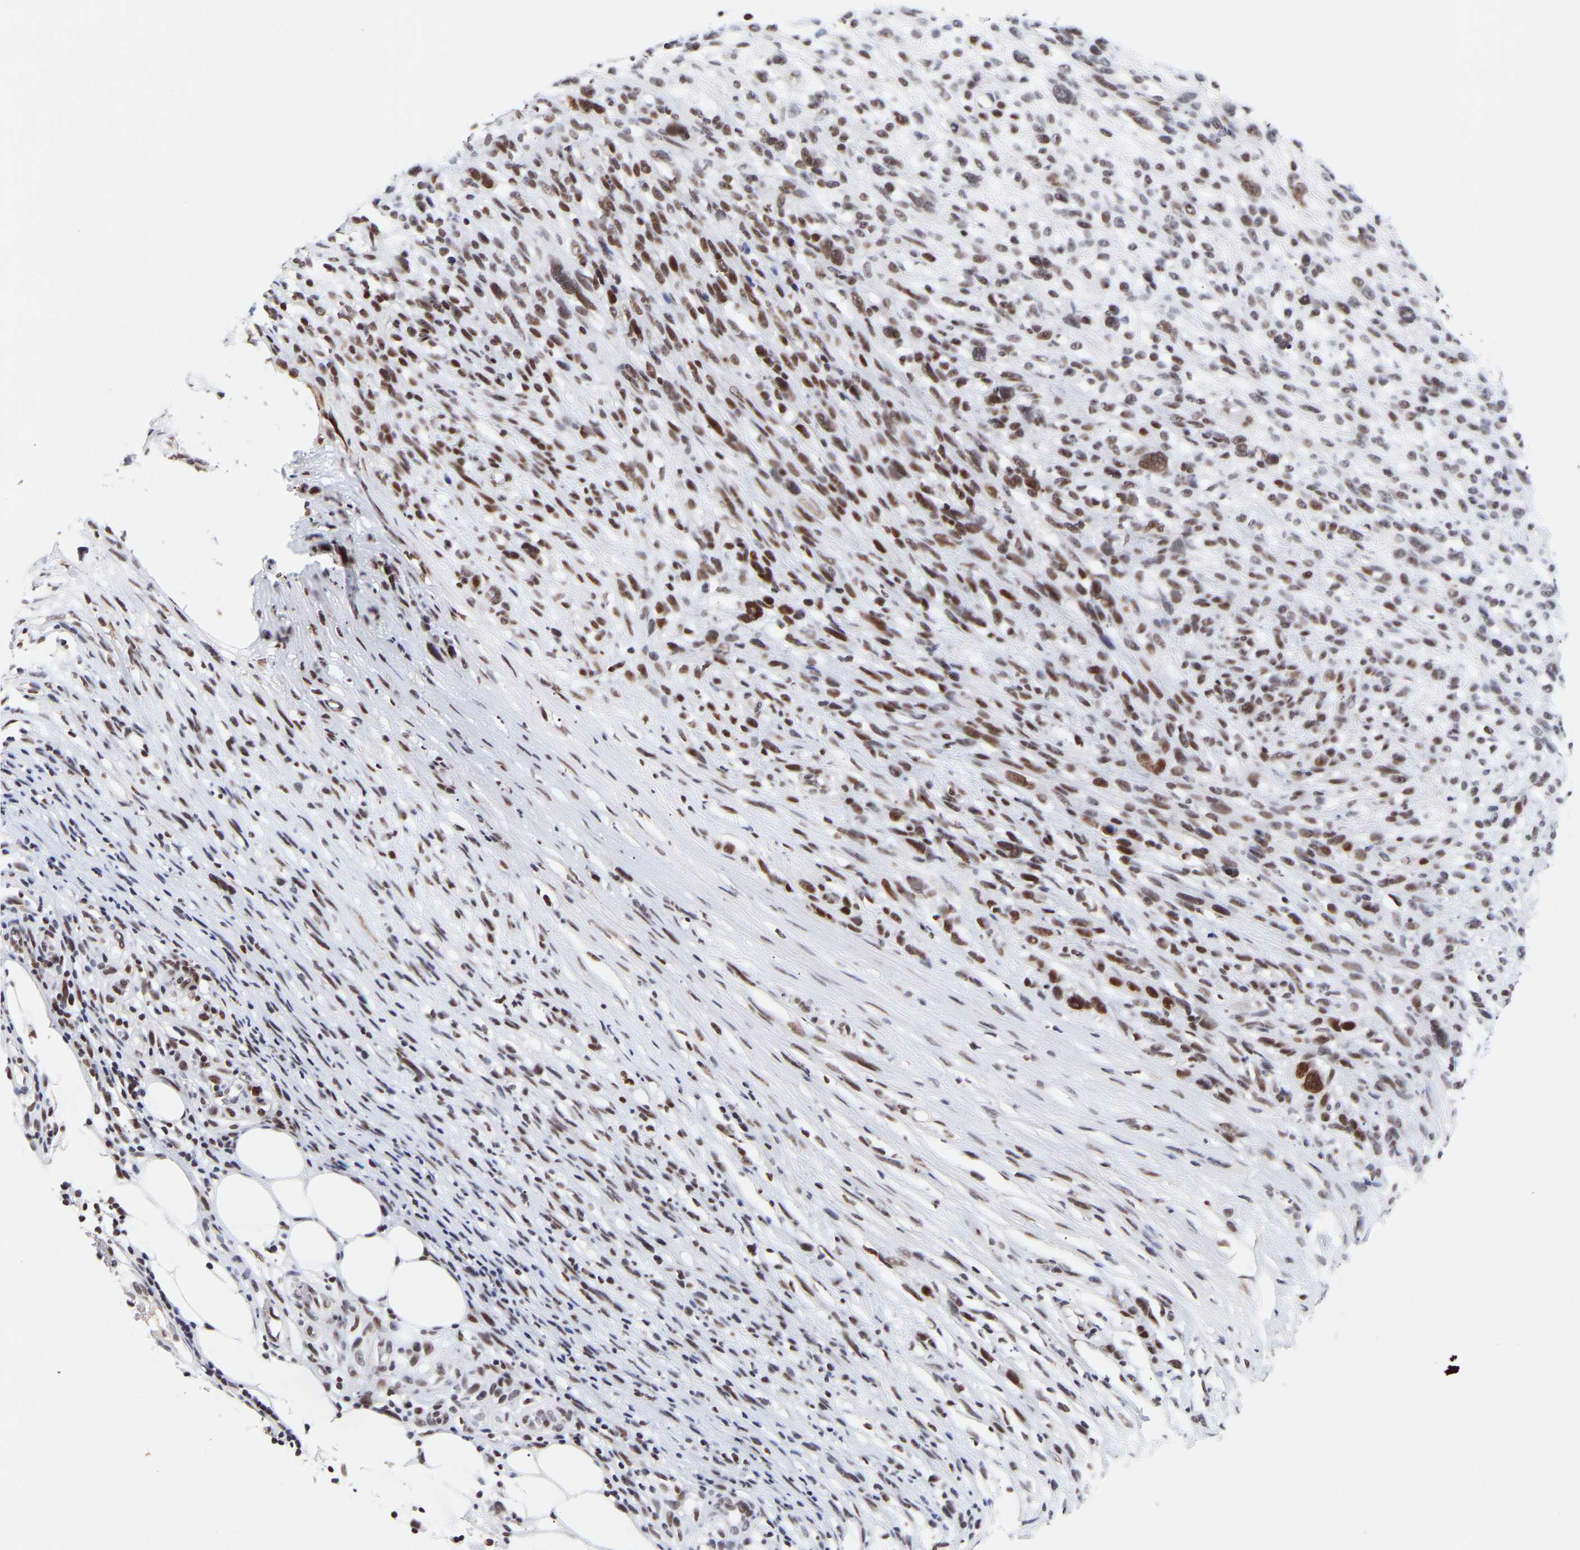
{"staining": {"intensity": "strong", "quantity": "25%-75%", "location": "nuclear"}, "tissue": "melanoma", "cell_type": "Tumor cells", "image_type": "cancer", "snomed": [{"axis": "morphology", "description": "Malignant melanoma, NOS"}, {"axis": "topography", "description": "Skin"}], "caption": "Immunohistochemistry (IHC) of malignant melanoma shows high levels of strong nuclear positivity in about 25%-75% of tumor cells.", "gene": "RBM15", "patient": {"sex": "female", "age": 55}}